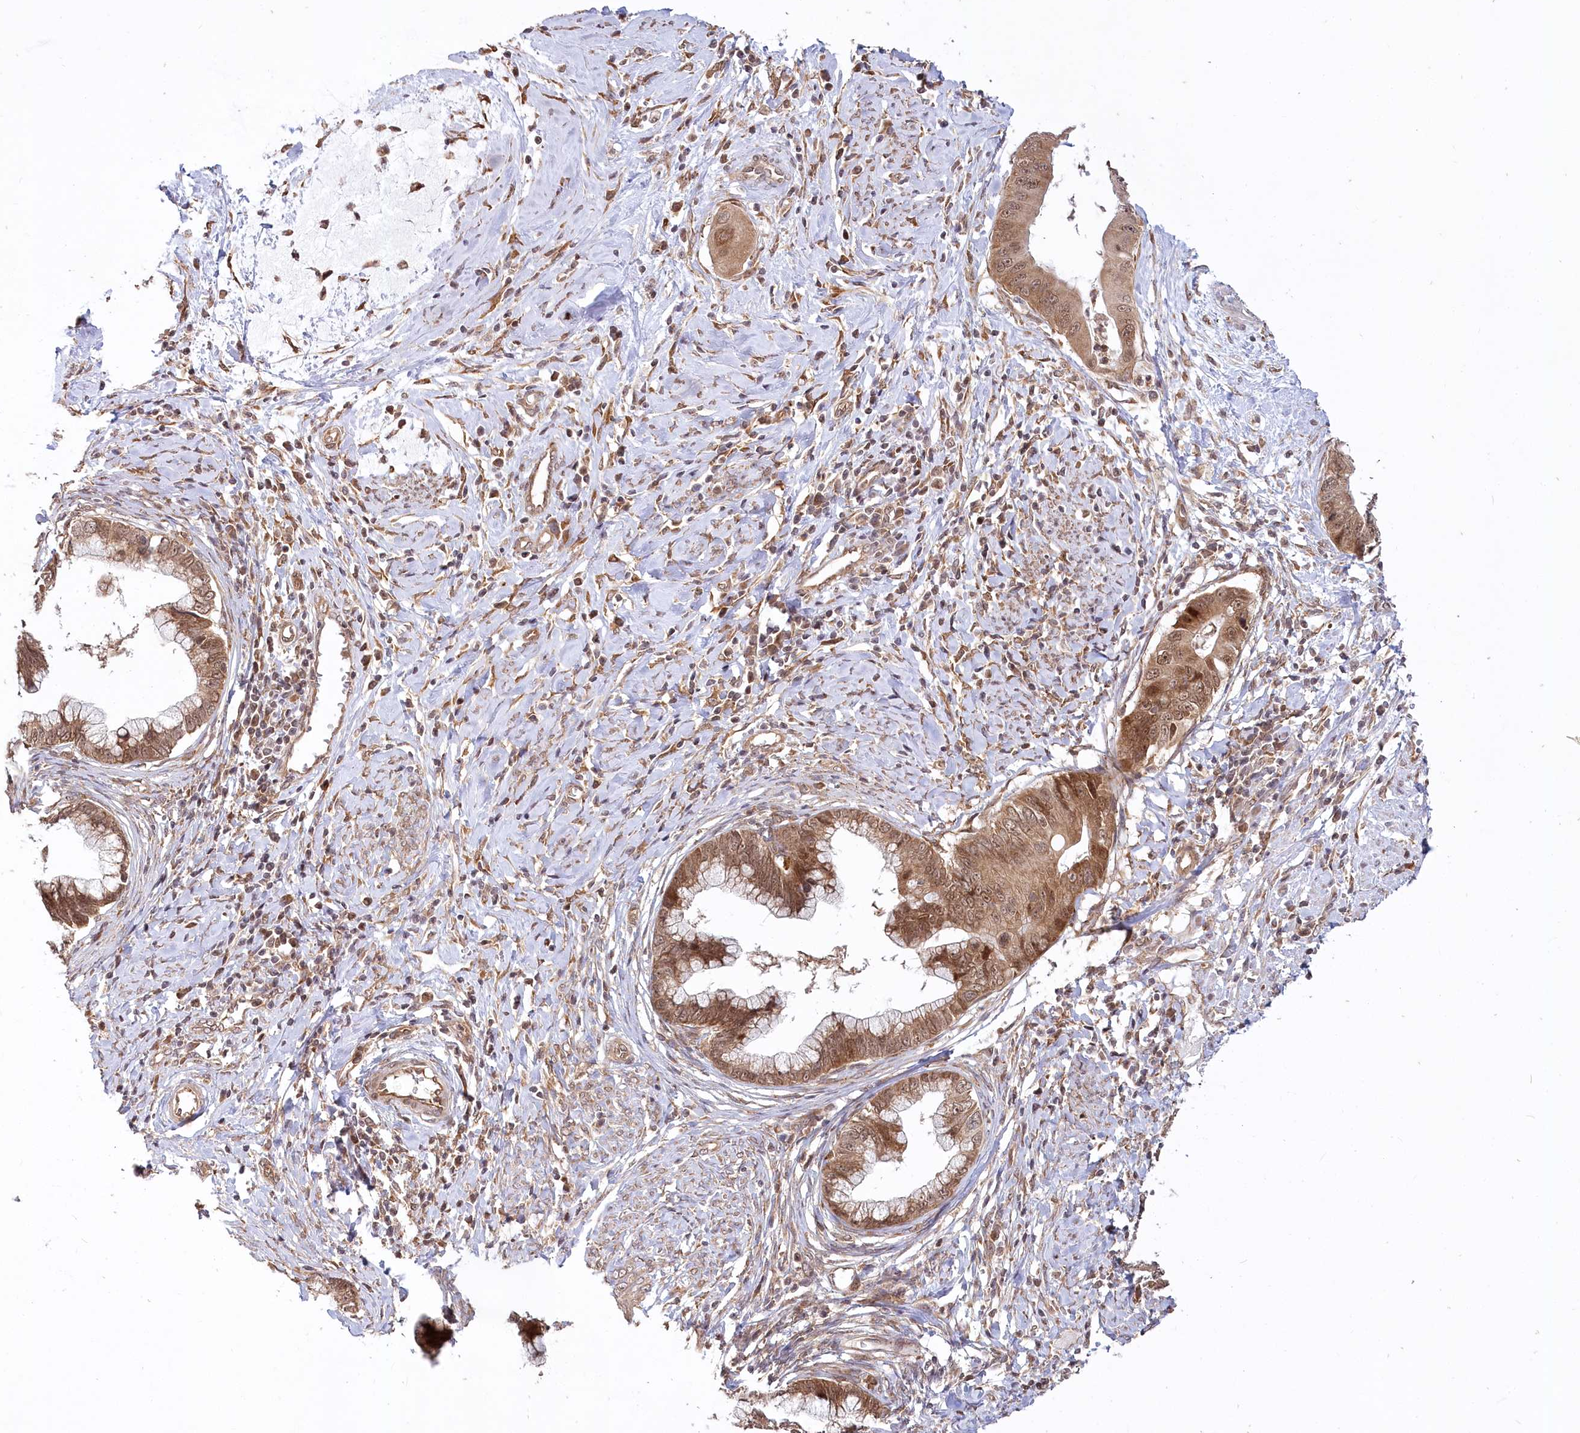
{"staining": {"intensity": "moderate", "quantity": ">75%", "location": "cytoplasmic/membranous,nuclear"}, "tissue": "cervical cancer", "cell_type": "Tumor cells", "image_type": "cancer", "snomed": [{"axis": "morphology", "description": "Adenocarcinoma, NOS"}, {"axis": "topography", "description": "Cervix"}], "caption": "The immunohistochemical stain highlights moderate cytoplasmic/membranous and nuclear staining in tumor cells of cervical cancer tissue.", "gene": "CEP70", "patient": {"sex": "female", "age": 44}}